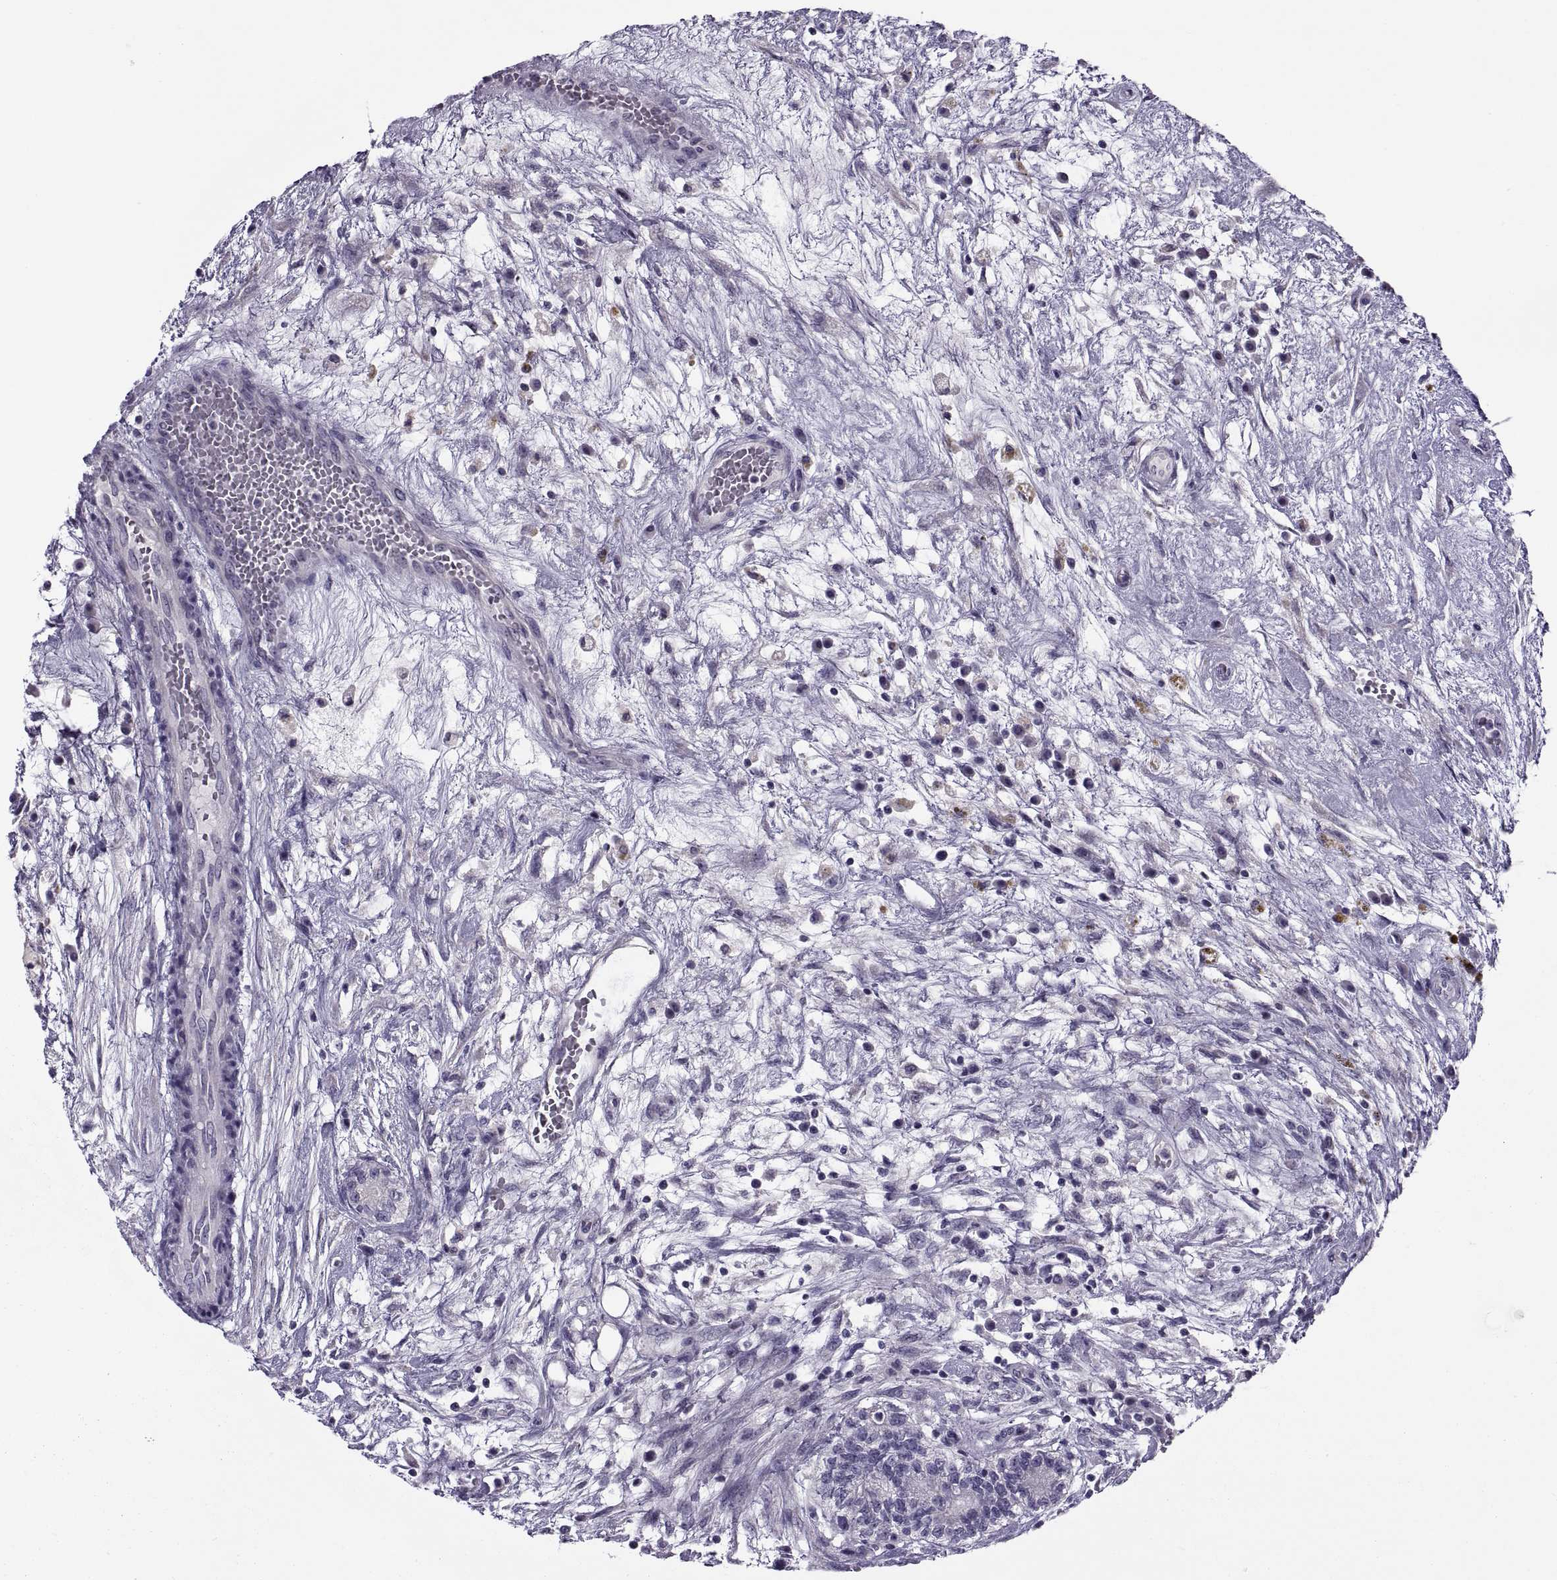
{"staining": {"intensity": "negative", "quantity": "none", "location": "none"}, "tissue": "testis cancer", "cell_type": "Tumor cells", "image_type": "cancer", "snomed": [{"axis": "morphology", "description": "Normal tissue, NOS"}, {"axis": "morphology", "description": "Carcinoma, Embryonal, NOS"}, {"axis": "topography", "description": "Testis"}], "caption": "Protein analysis of testis cancer (embryonal carcinoma) shows no significant expression in tumor cells.", "gene": "MAGEB1", "patient": {"sex": "male", "age": 32}}